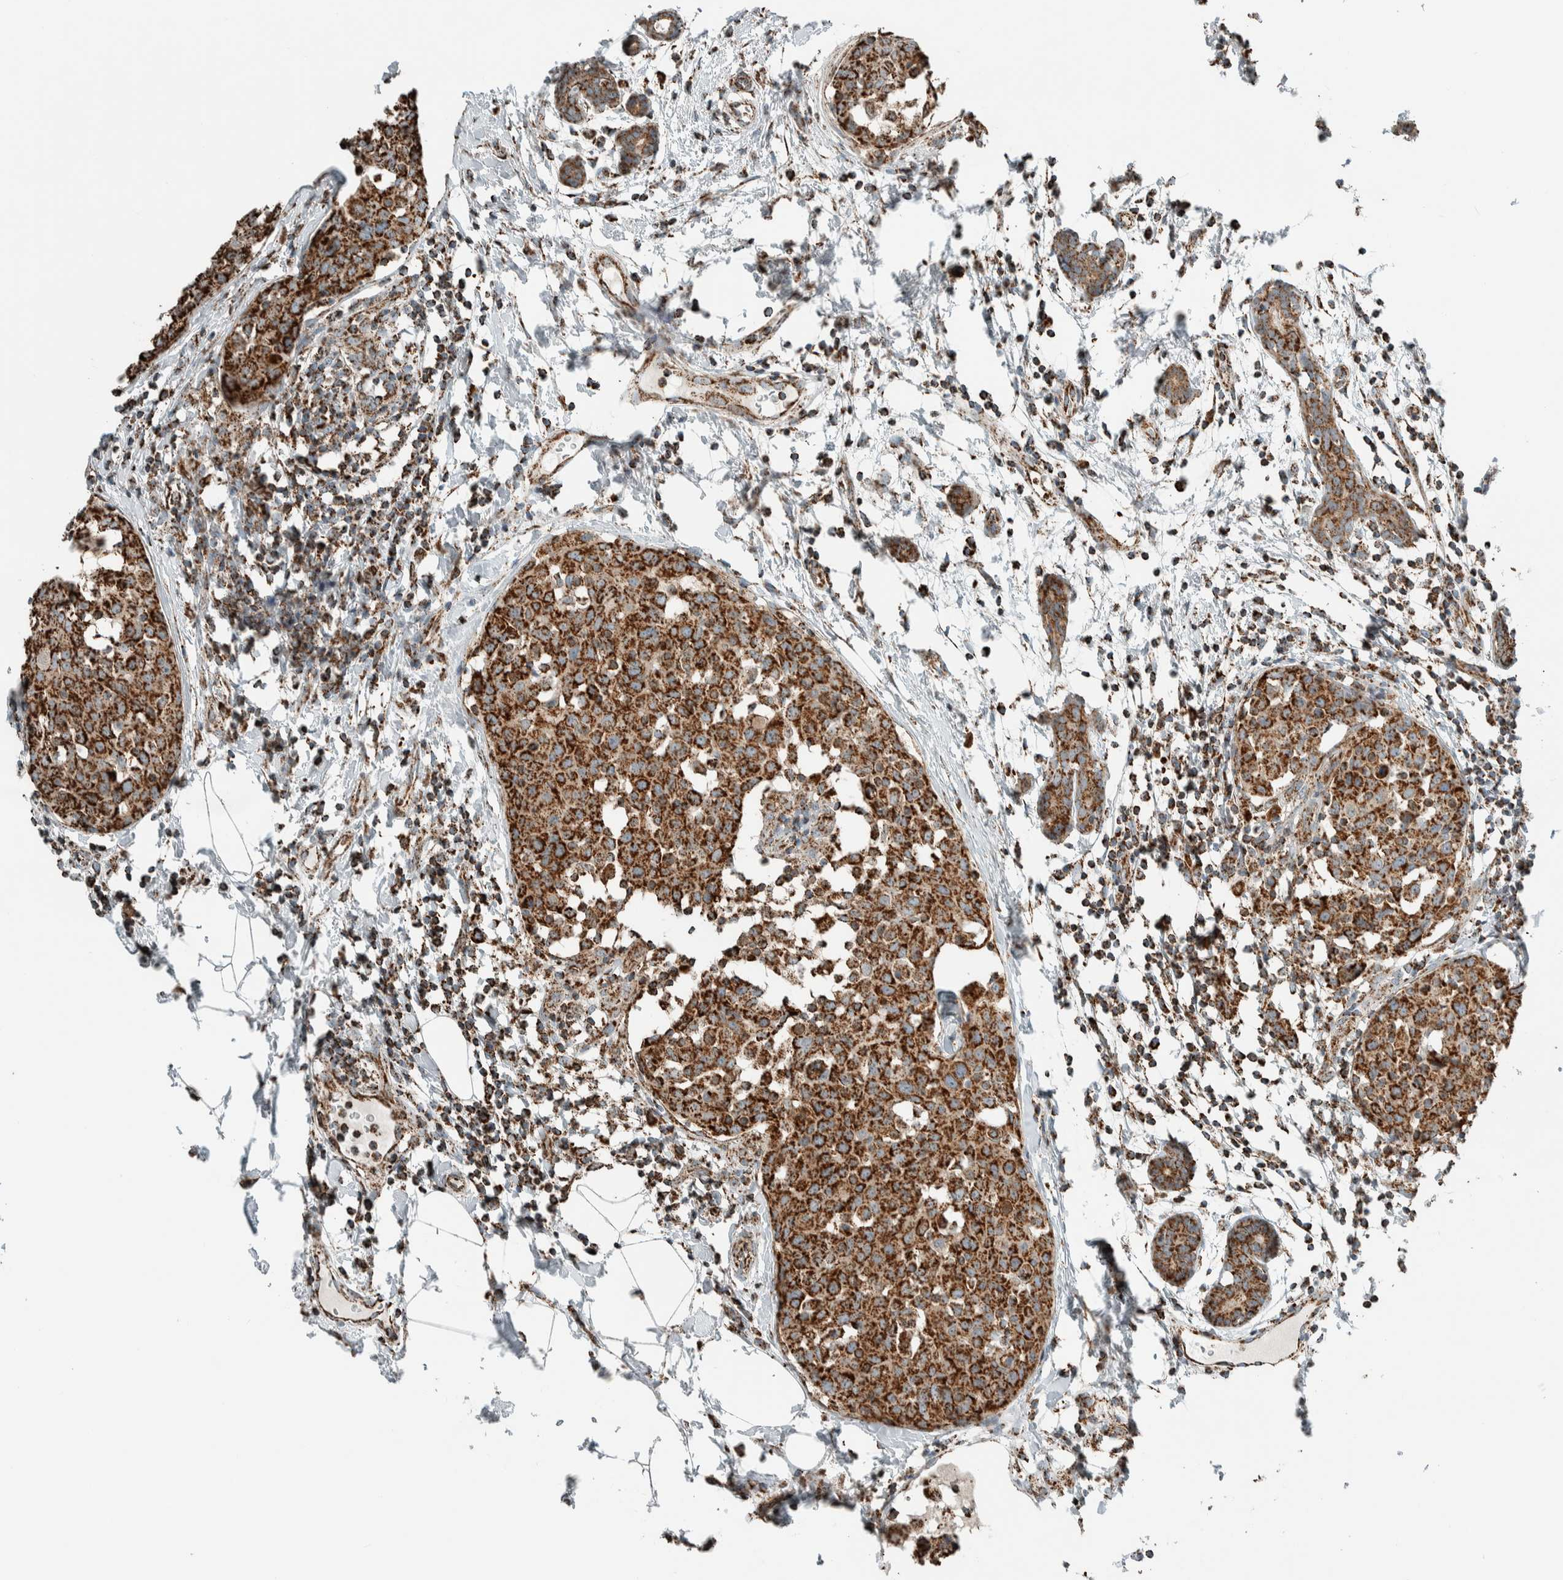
{"staining": {"intensity": "strong", "quantity": ">75%", "location": "cytoplasmic/membranous"}, "tissue": "breast cancer", "cell_type": "Tumor cells", "image_type": "cancer", "snomed": [{"axis": "morphology", "description": "Normal tissue, NOS"}, {"axis": "morphology", "description": "Duct carcinoma"}, {"axis": "topography", "description": "Breast"}], "caption": "Breast intraductal carcinoma stained for a protein (brown) shows strong cytoplasmic/membranous positive expression in approximately >75% of tumor cells.", "gene": "ZNF454", "patient": {"sex": "female", "age": 37}}